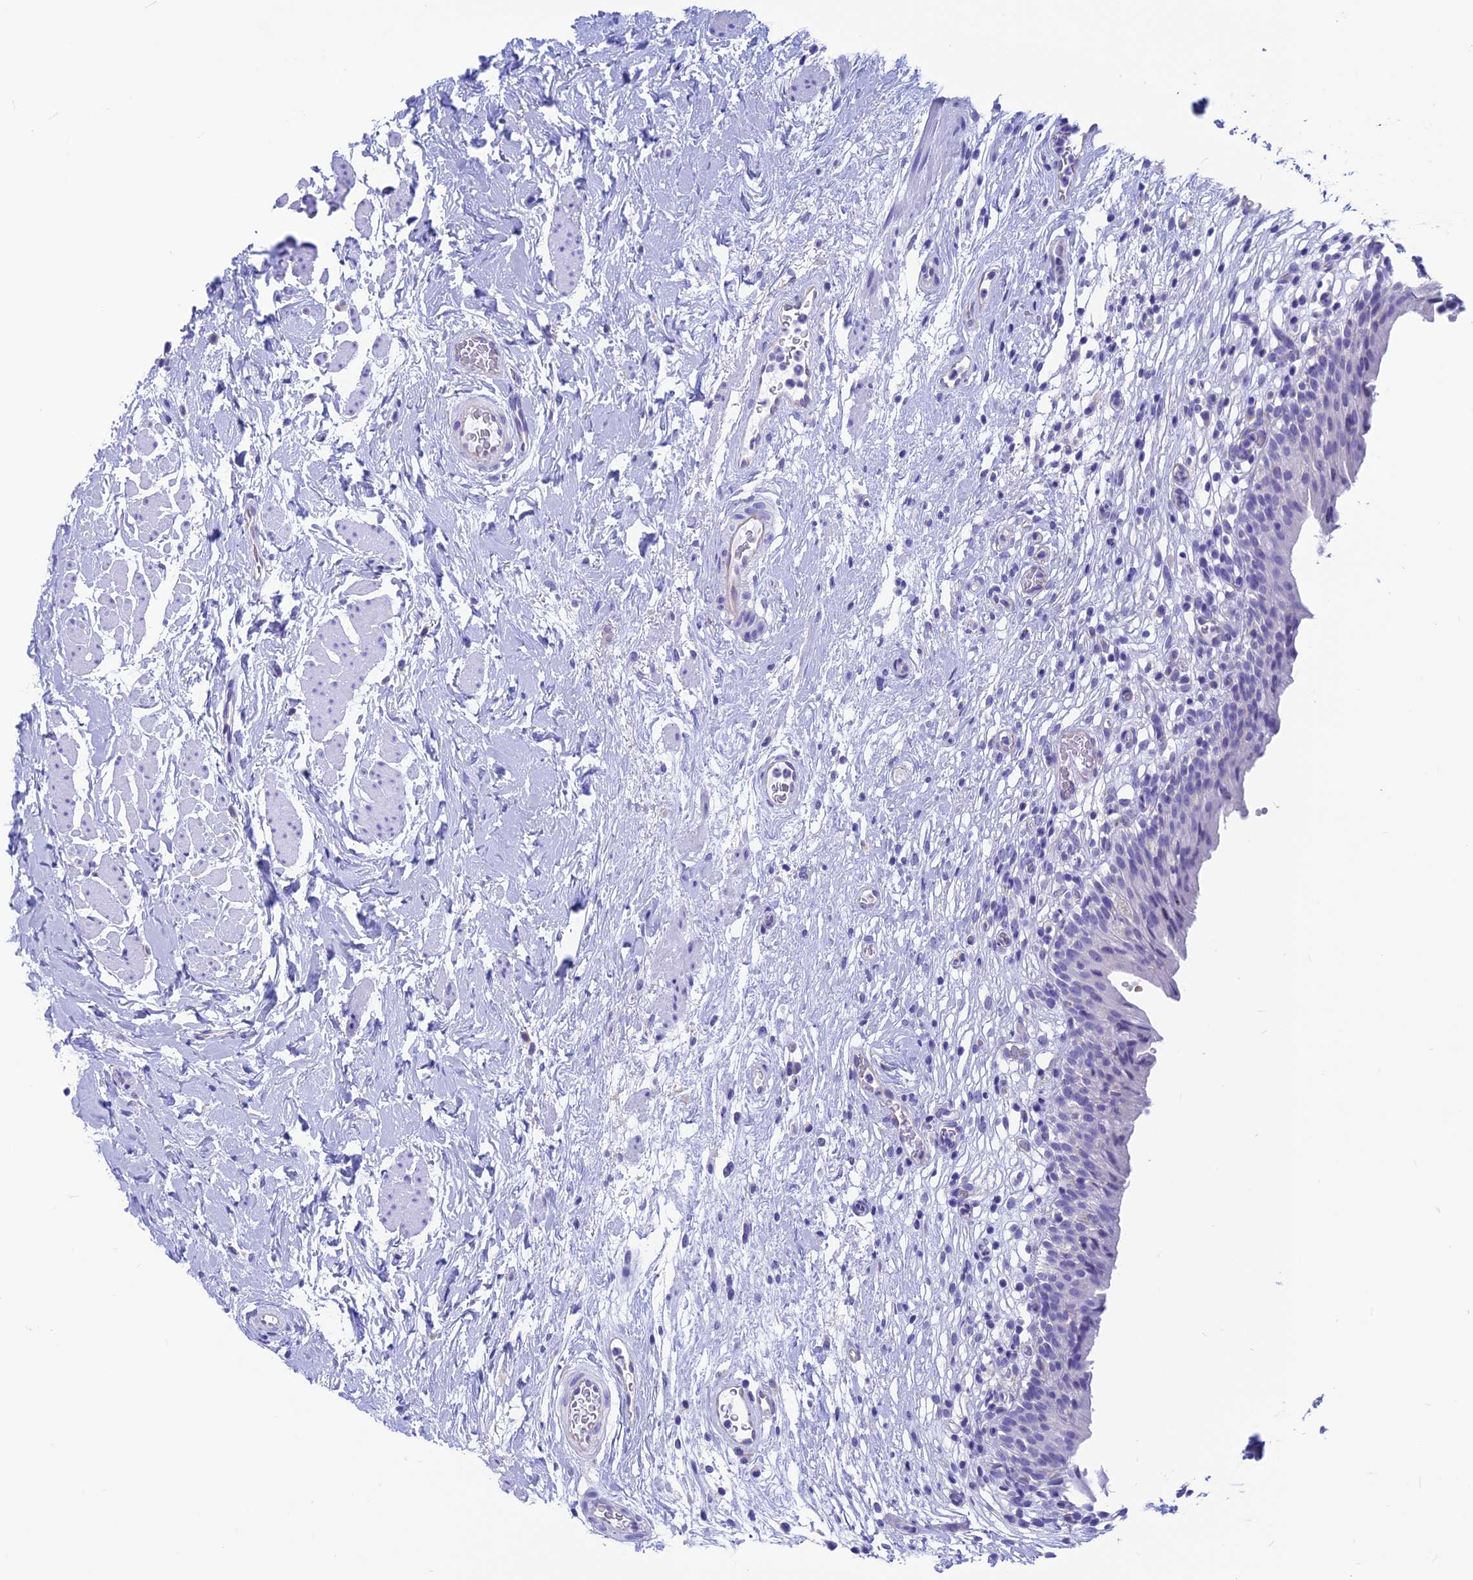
{"staining": {"intensity": "negative", "quantity": "none", "location": "none"}, "tissue": "urinary bladder", "cell_type": "Urothelial cells", "image_type": "normal", "snomed": [{"axis": "morphology", "description": "Normal tissue, NOS"}, {"axis": "morphology", "description": "Inflammation, NOS"}, {"axis": "topography", "description": "Urinary bladder"}], "caption": "Immunohistochemistry micrograph of benign urinary bladder: human urinary bladder stained with DAB (3,3'-diaminobenzidine) demonstrates no significant protein staining in urothelial cells. (Brightfield microscopy of DAB (3,3'-diaminobenzidine) immunohistochemistry (IHC) at high magnification).", "gene": "GNGT2", "patient": {"sex": "male", "age": 63}}